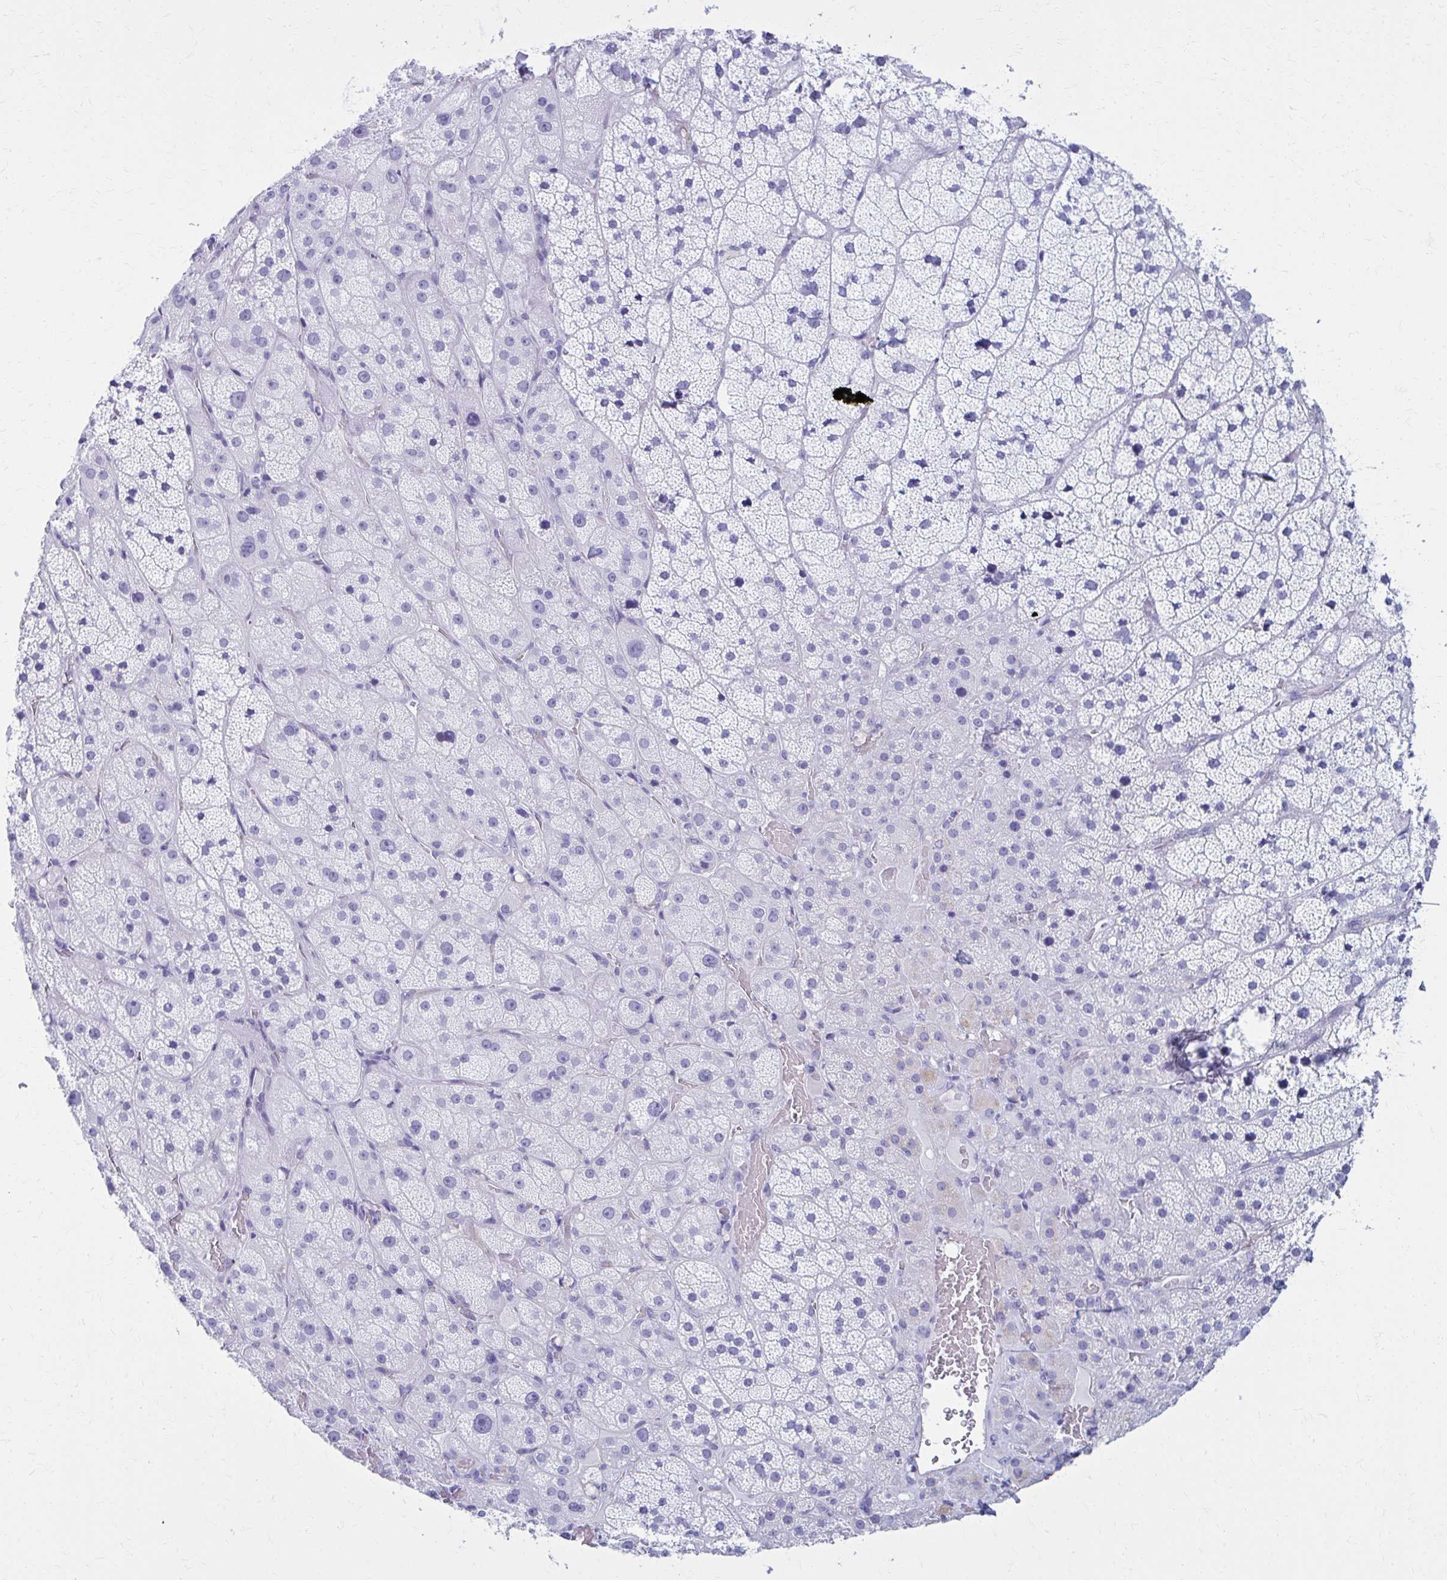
{"staining": {"intensity": "negative", "quantity": "none", "location": "none"}, "tissue": "adrenal gland", "cell_type": "Glandular cells", "image_type": "normal", "snomed": [{"axis": "morphology", "description": "Normal tissue, NOS"}, {"axis": "topography", "description": "Adrenal gland"}], "caption": "High power microscopy image of an IHC image of benign adrenal gland, revealing no significant expression in glandular cells.", "gene": "GFAP", "patient": {"sex": "male", "age": 57}}